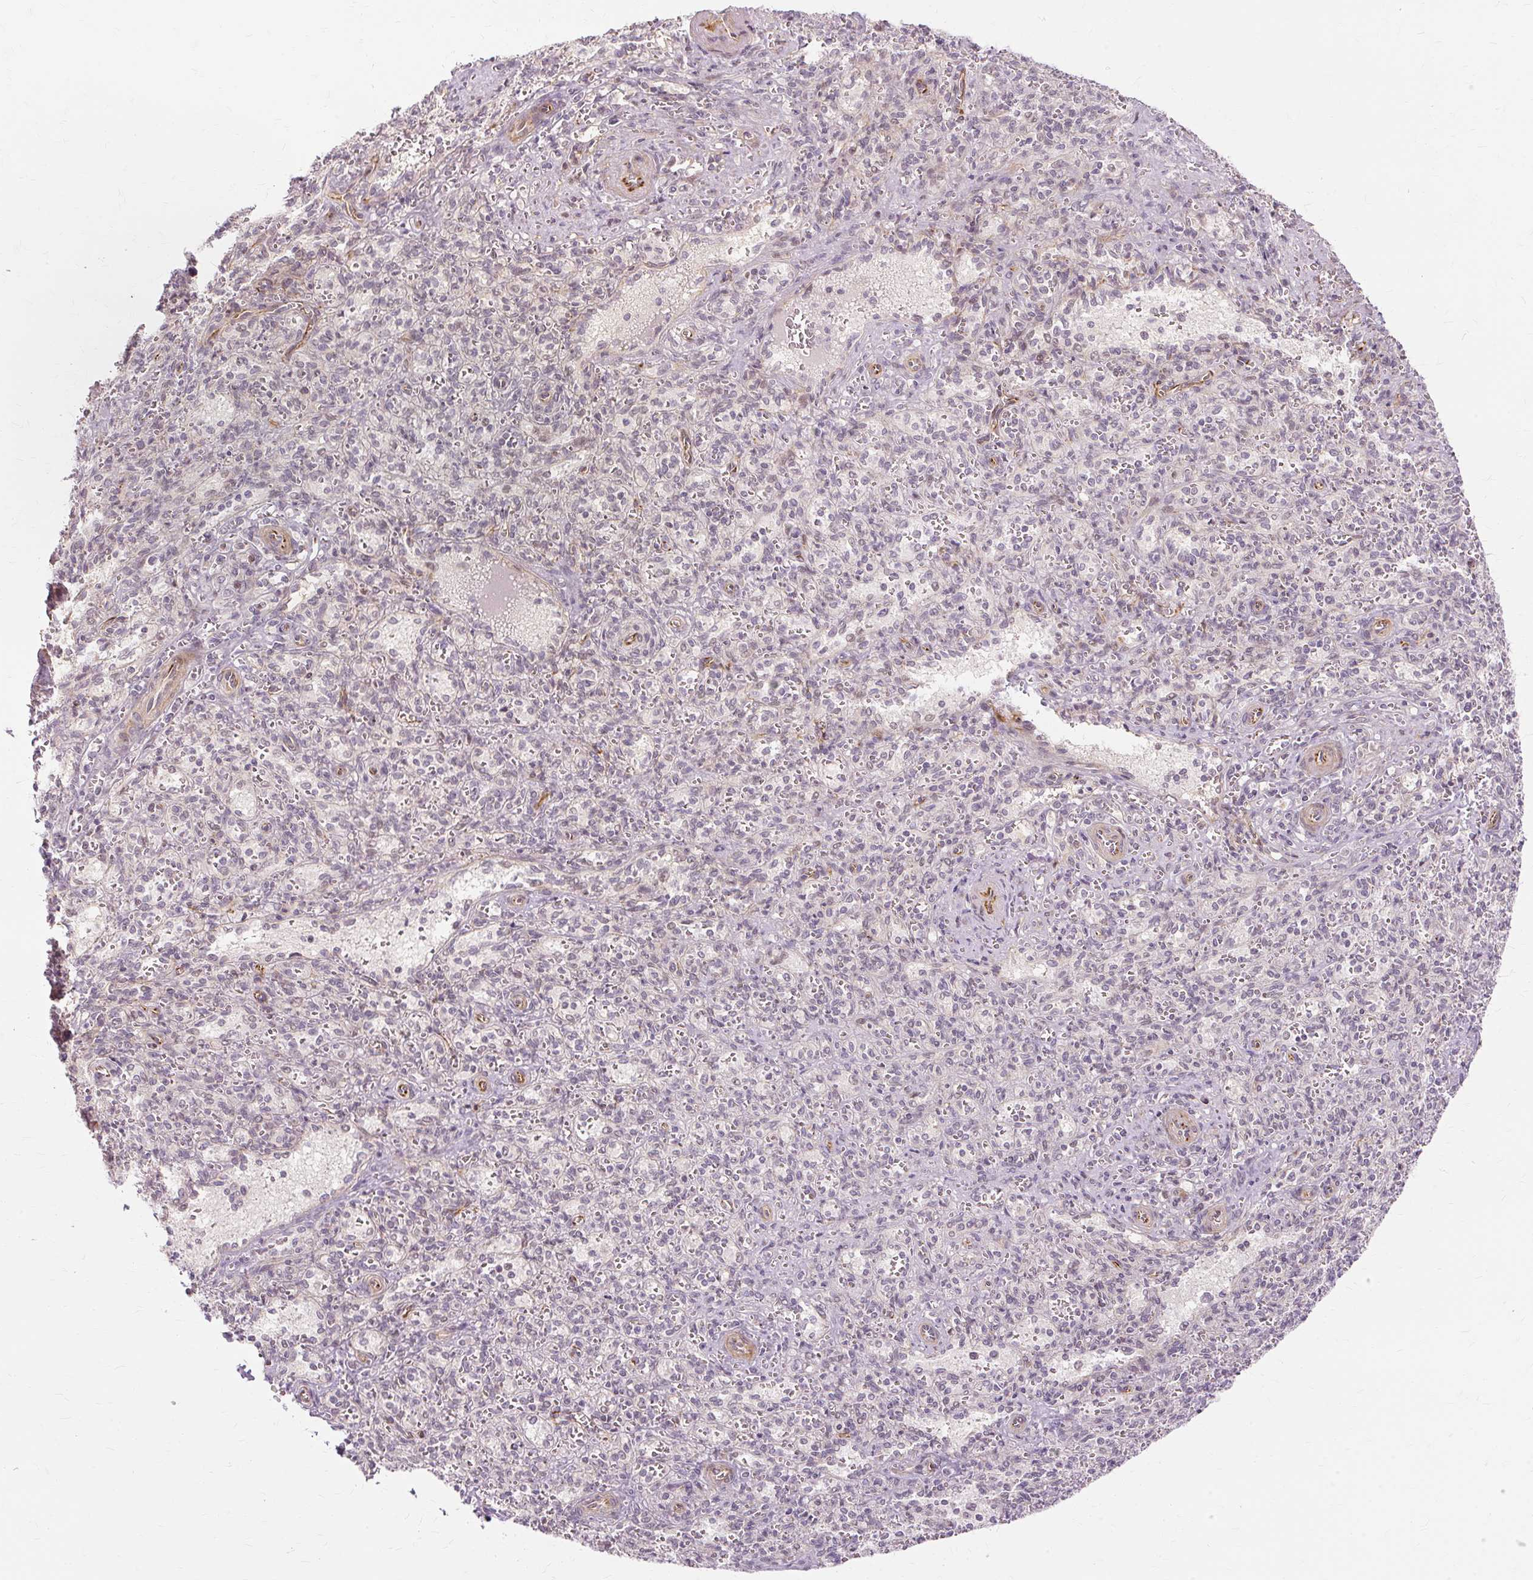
{"staining": {"intensity": "negative", "quantity": "none", "location": "none"}, "tissue": "spleen", "cell_type": "Cells in red pulp", "image_type": "normal", "snomed": [{"axis": "morphology", "description": "Normal tissue, NOS"}, {"axis": "topography", "description": "Spleen"}], "caption": "IHC of unremarkable human spleen shows no expression in cells in red pulp.", "gene": "MMACHC", "patient": {"sex": "female", "age": 26}}